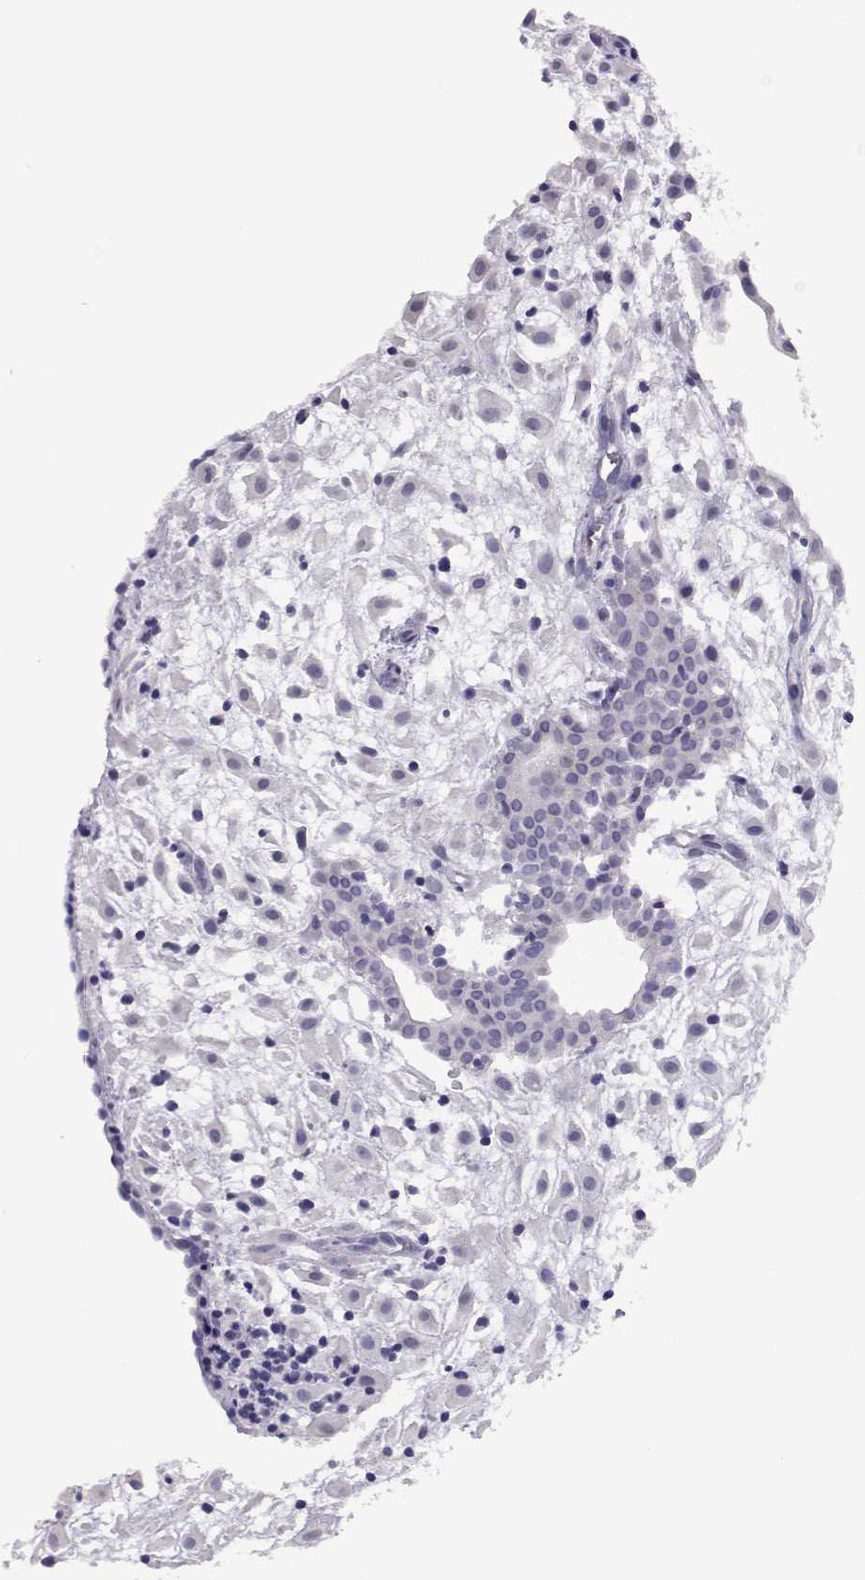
{"staining": {"intensity": "negative", "quantity": "none", "location": "none"}, "tissue": "placenta", "cell_type": "Decidual cells", "image_type": "normal", "snomed": [{"axis": "morphology", "description": "Normal tissue, NOS"}, {"axis": "topography", "description": "Placenta"}], "caption": "DAB immunohistochemical staining of unremarkable human placenta demonstrates no significant expression in decidual cells. (Immunohistochemistry (ihc), brightfield microscopy, high magnification).", "gene": "PMCH", "patient": {"sex": "female", "age": 24}}